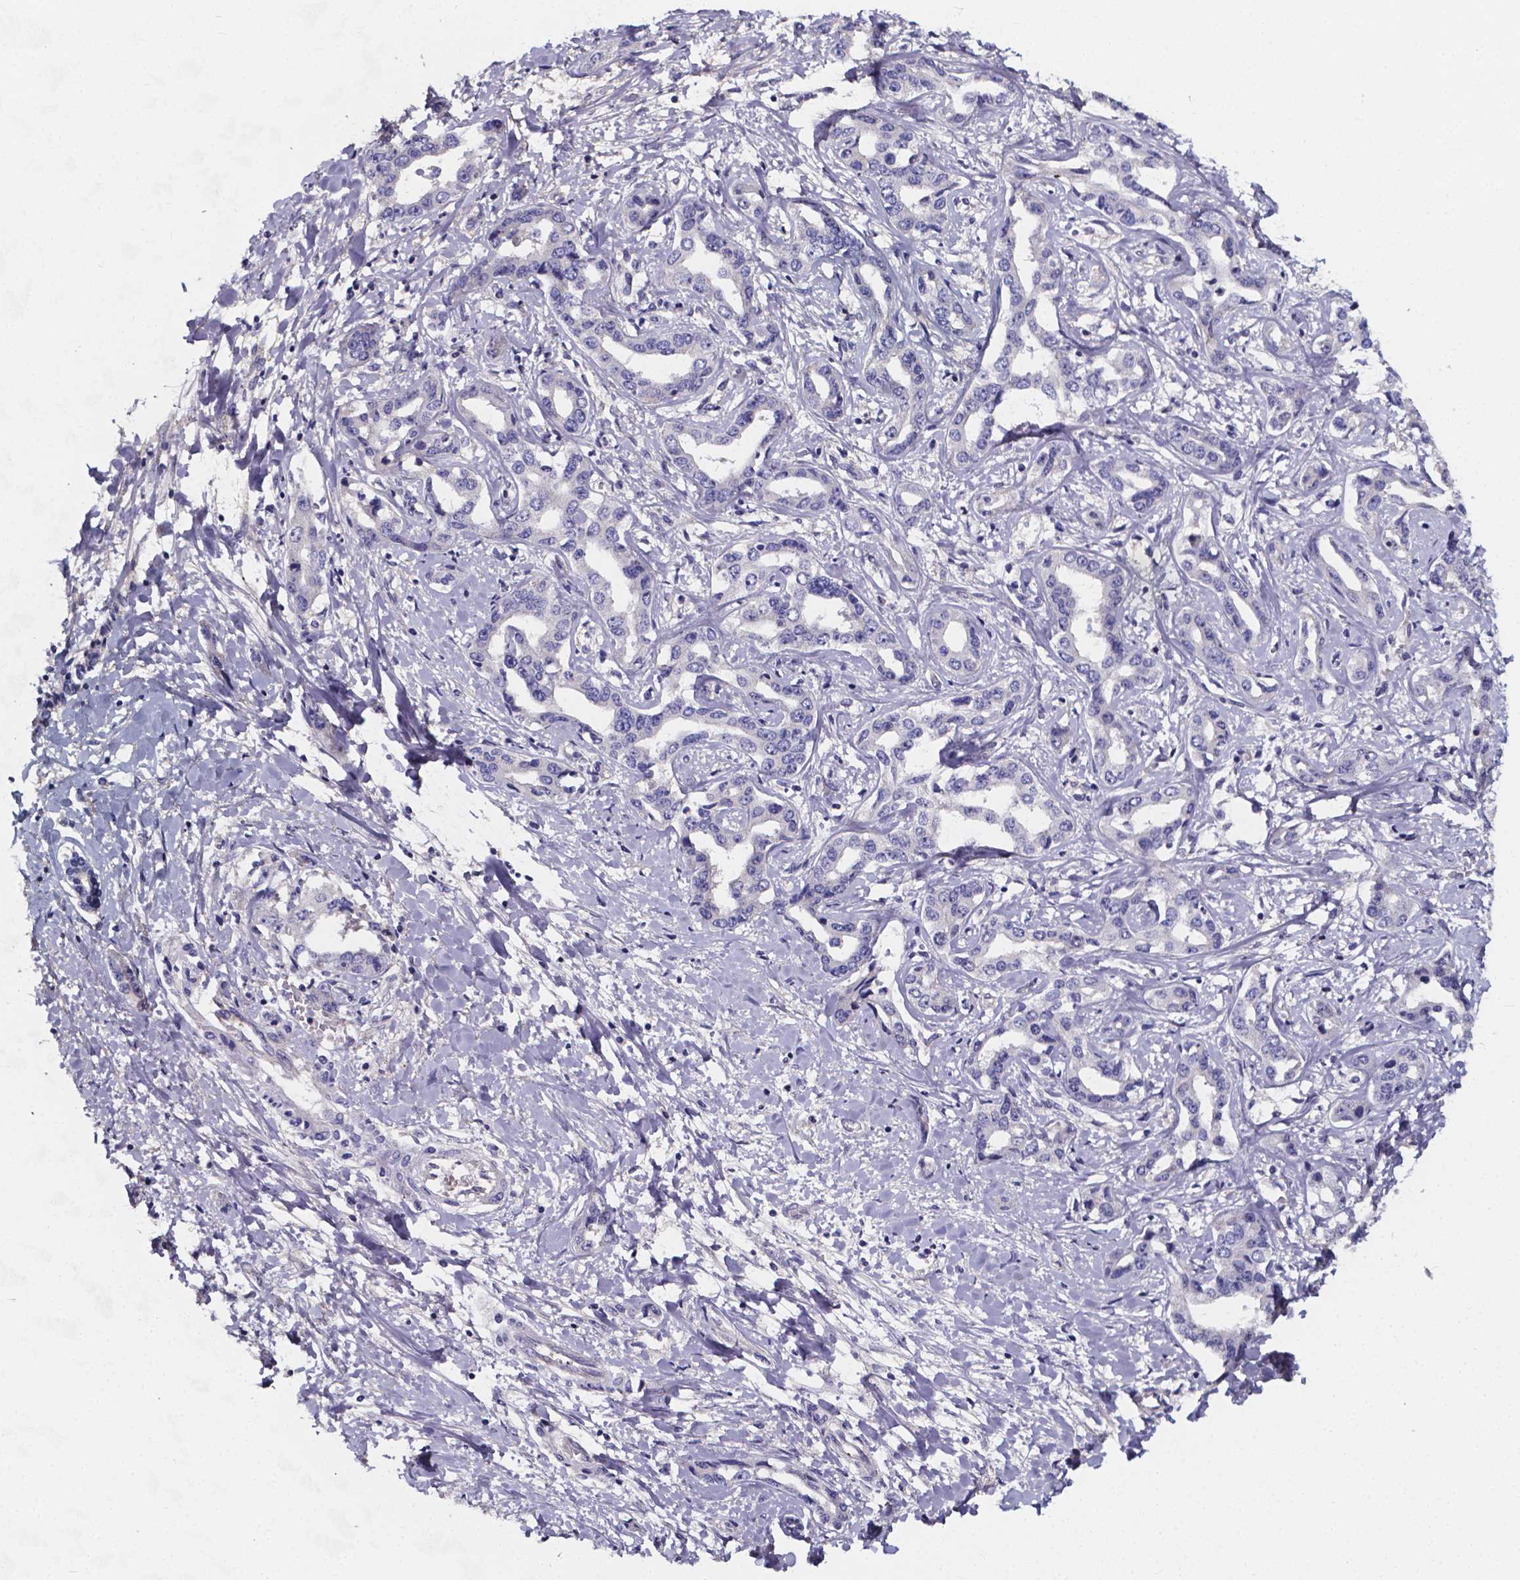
{"staining": {"intensity": "negative", "quantity": "none", "location": "none"}, "tissue": "liver cancer", "cell_type": "Tumor cells", "image_type": "cancer", "snomed": [{"axis": "morphology", "description": "Cholangiocarcinoma"}, {"axis": "topography", "description": "Liver"}], "caption": "Tumor cells are negative for brown protein staining in liver cancer.", "gene": "CACNG8", "patient": {"sex": "male", "age": 59}}